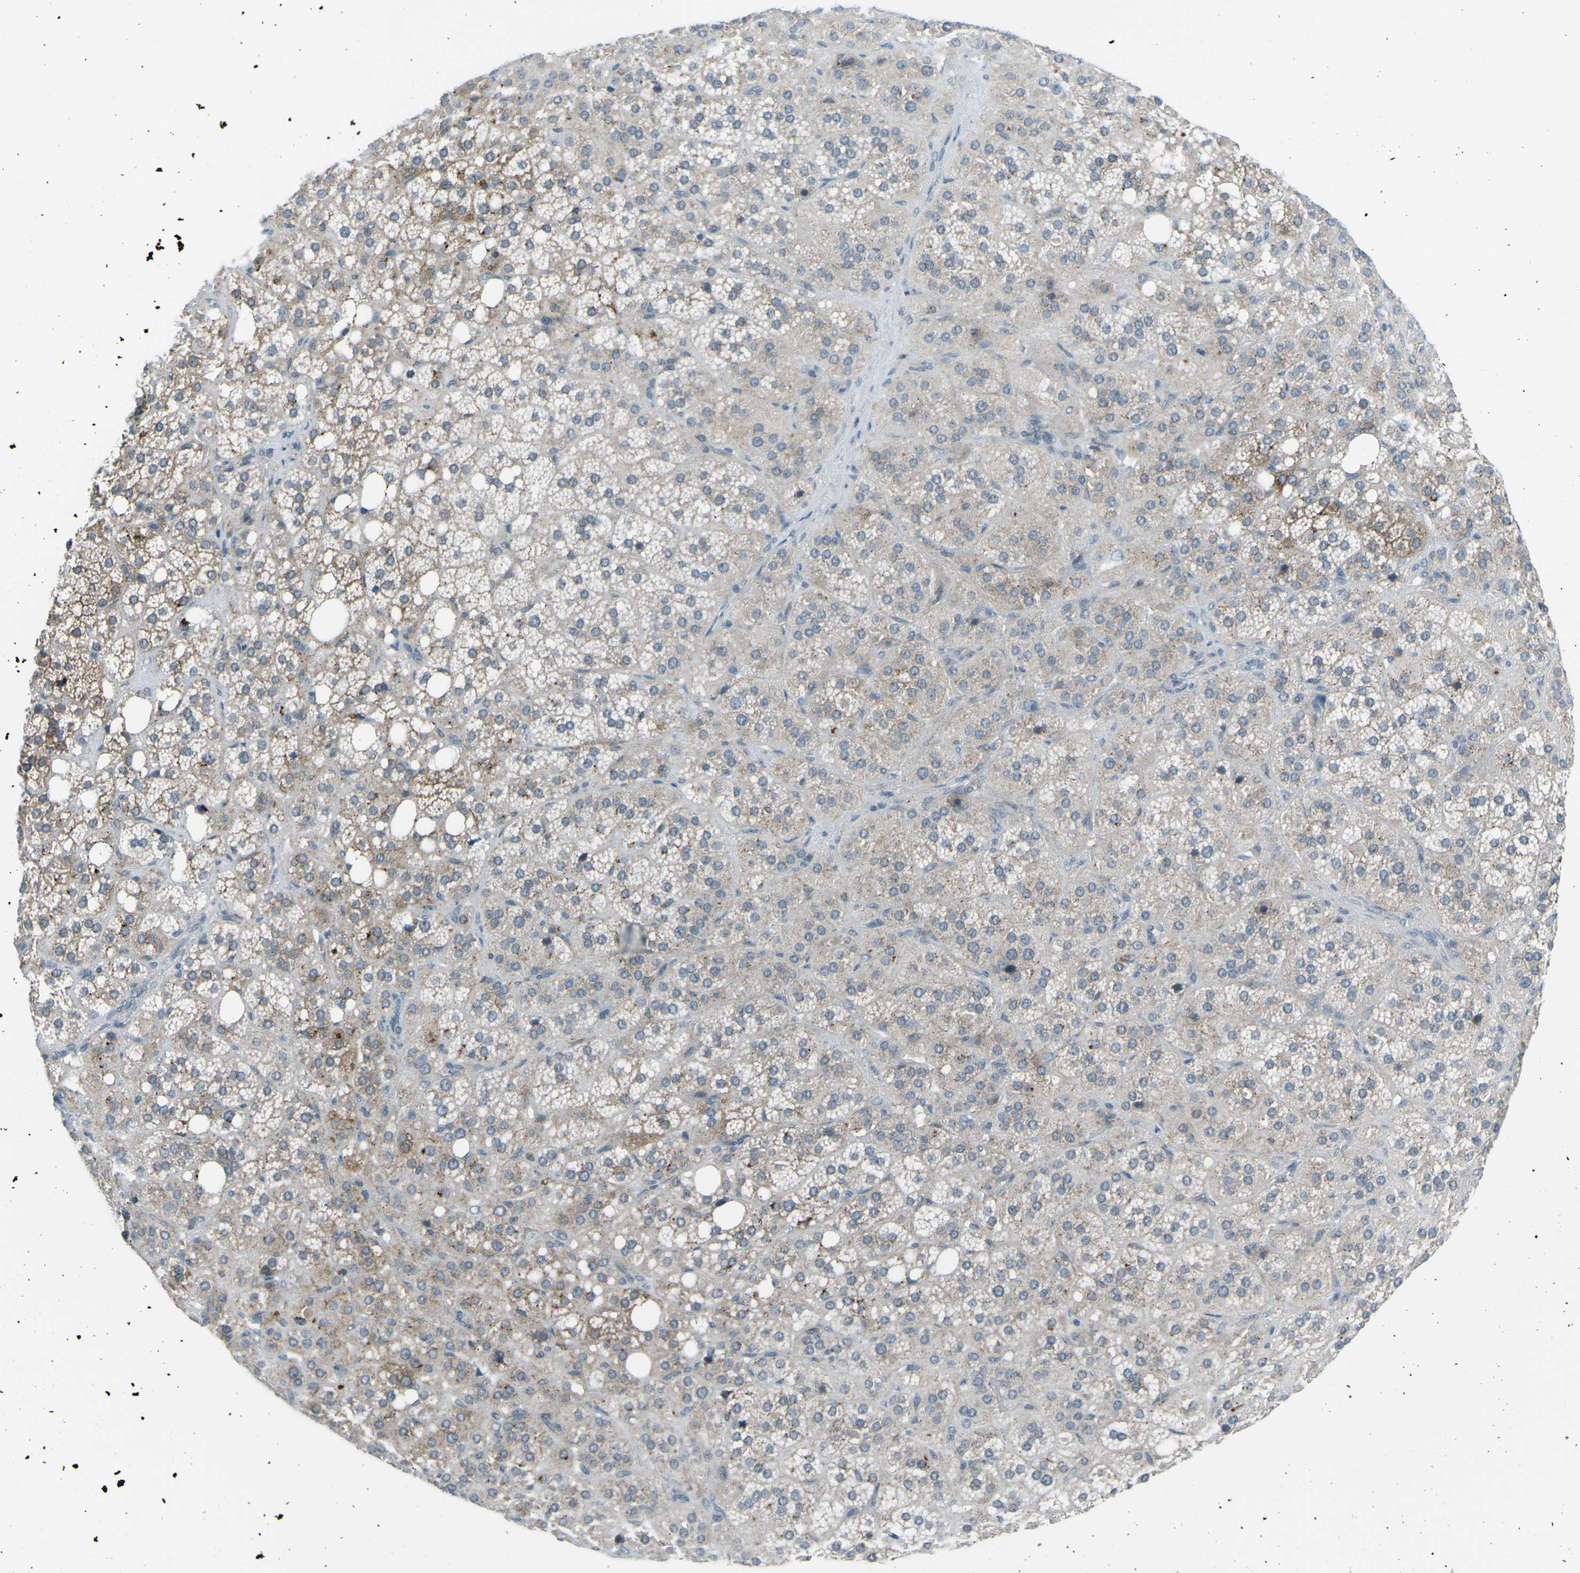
{"staining": {"intensity": "moderate", "quantity": "25%-75%", "location": "cytoplasmic/membranous"}, "tissue": "adrenal gland", "cell_type": "Glandular cells", "image_type": "normal", "snomed": [{"axis": "morphology", "description": "Normal tissue, NOS"}, {"axis": "topography", "description": "Adrenal gland"}], "caption": "A medium amount of moderate cytoplasmic/membranous staining is present in approximately 25%-75% of glandular cells in benign adrenal gland.", "gene": "PRKCA", "patient": {"sex": "female", "age": 59}}